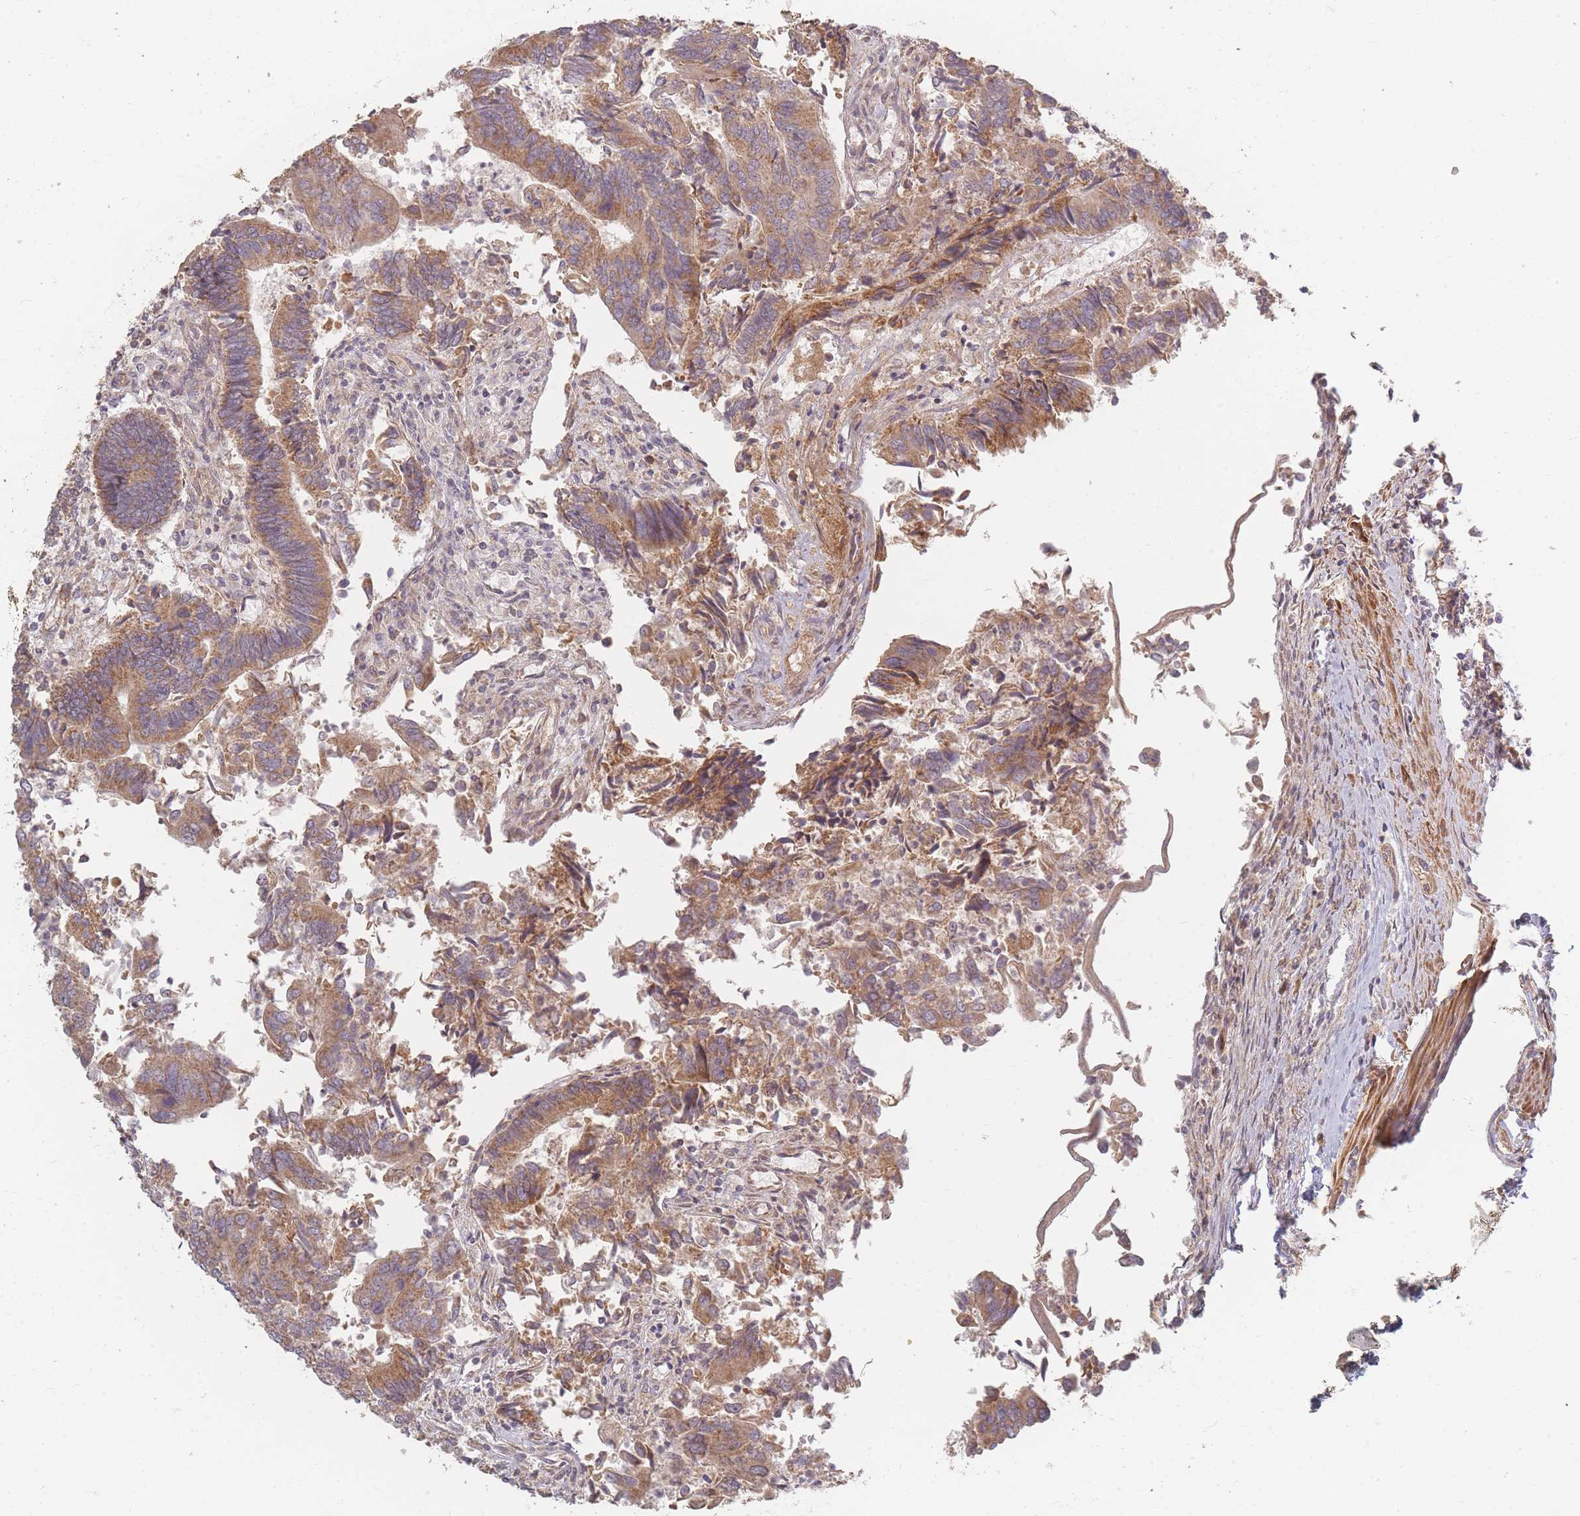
{"staining": {"intensity": "moderate", "quantity": ">75%", "location": "cytoplasmic/membranous"}, "tissue": "colorectal cancer", "cell_type": "Tumor cells", "image_type": "cancer", "snomed": [{"axis": "morphology", "description": "Adenocarcinoma, NOS"}, {"axis": "topography", "description": "Colon"}], "caption": "There is medium levels of moderate cytoplasmic/membranous positivity in tumor cells of colorectal cancer (adenocarcinoma), as demonstrated by immunohistochemical staining (brown color).", "gene": "MRPS6", "patient": {"sex": "female", "age": 67}}